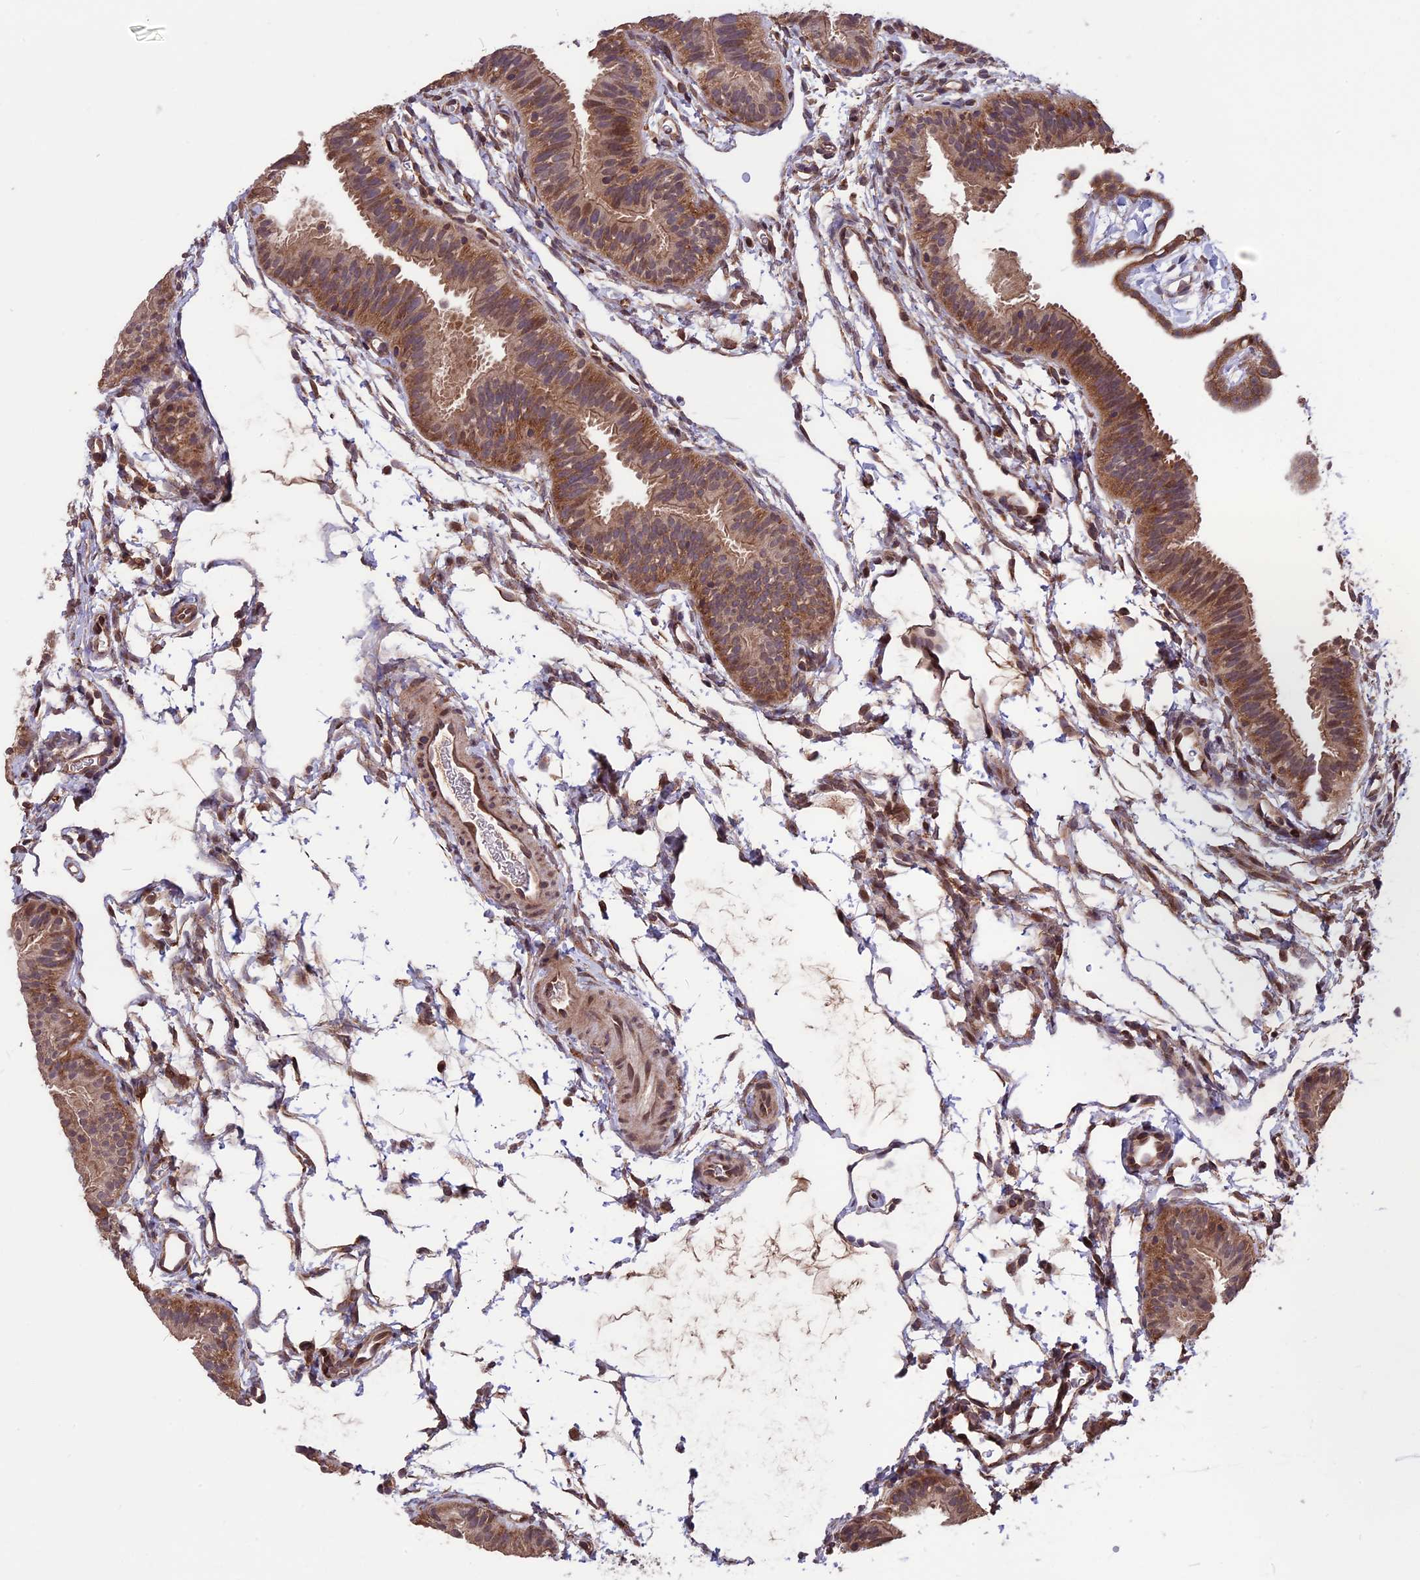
{"staining": {"intensity": "moderate", "quantity": ">75%", "location": "cytoplasmic/membranous,nuclear"}, "tissue": "fallopian tube", "cell_type": "Glandular cells", "image_type": "normal", "snomed": [{"axis": "morphology", "description": "Normal tissue, NOS"}, {"axis": "topography", "description": "Fallopian tube"}], "caption": "IHC photomicrograph of benign human fallopian tube stained for a protein (brown), which displays medium levels of moderate cytoplasmic/membranous,nuclear expression in about >75% of glandular cells.", "gene": "ZNF598", "patient": {"sex": "female", "age": 35}}